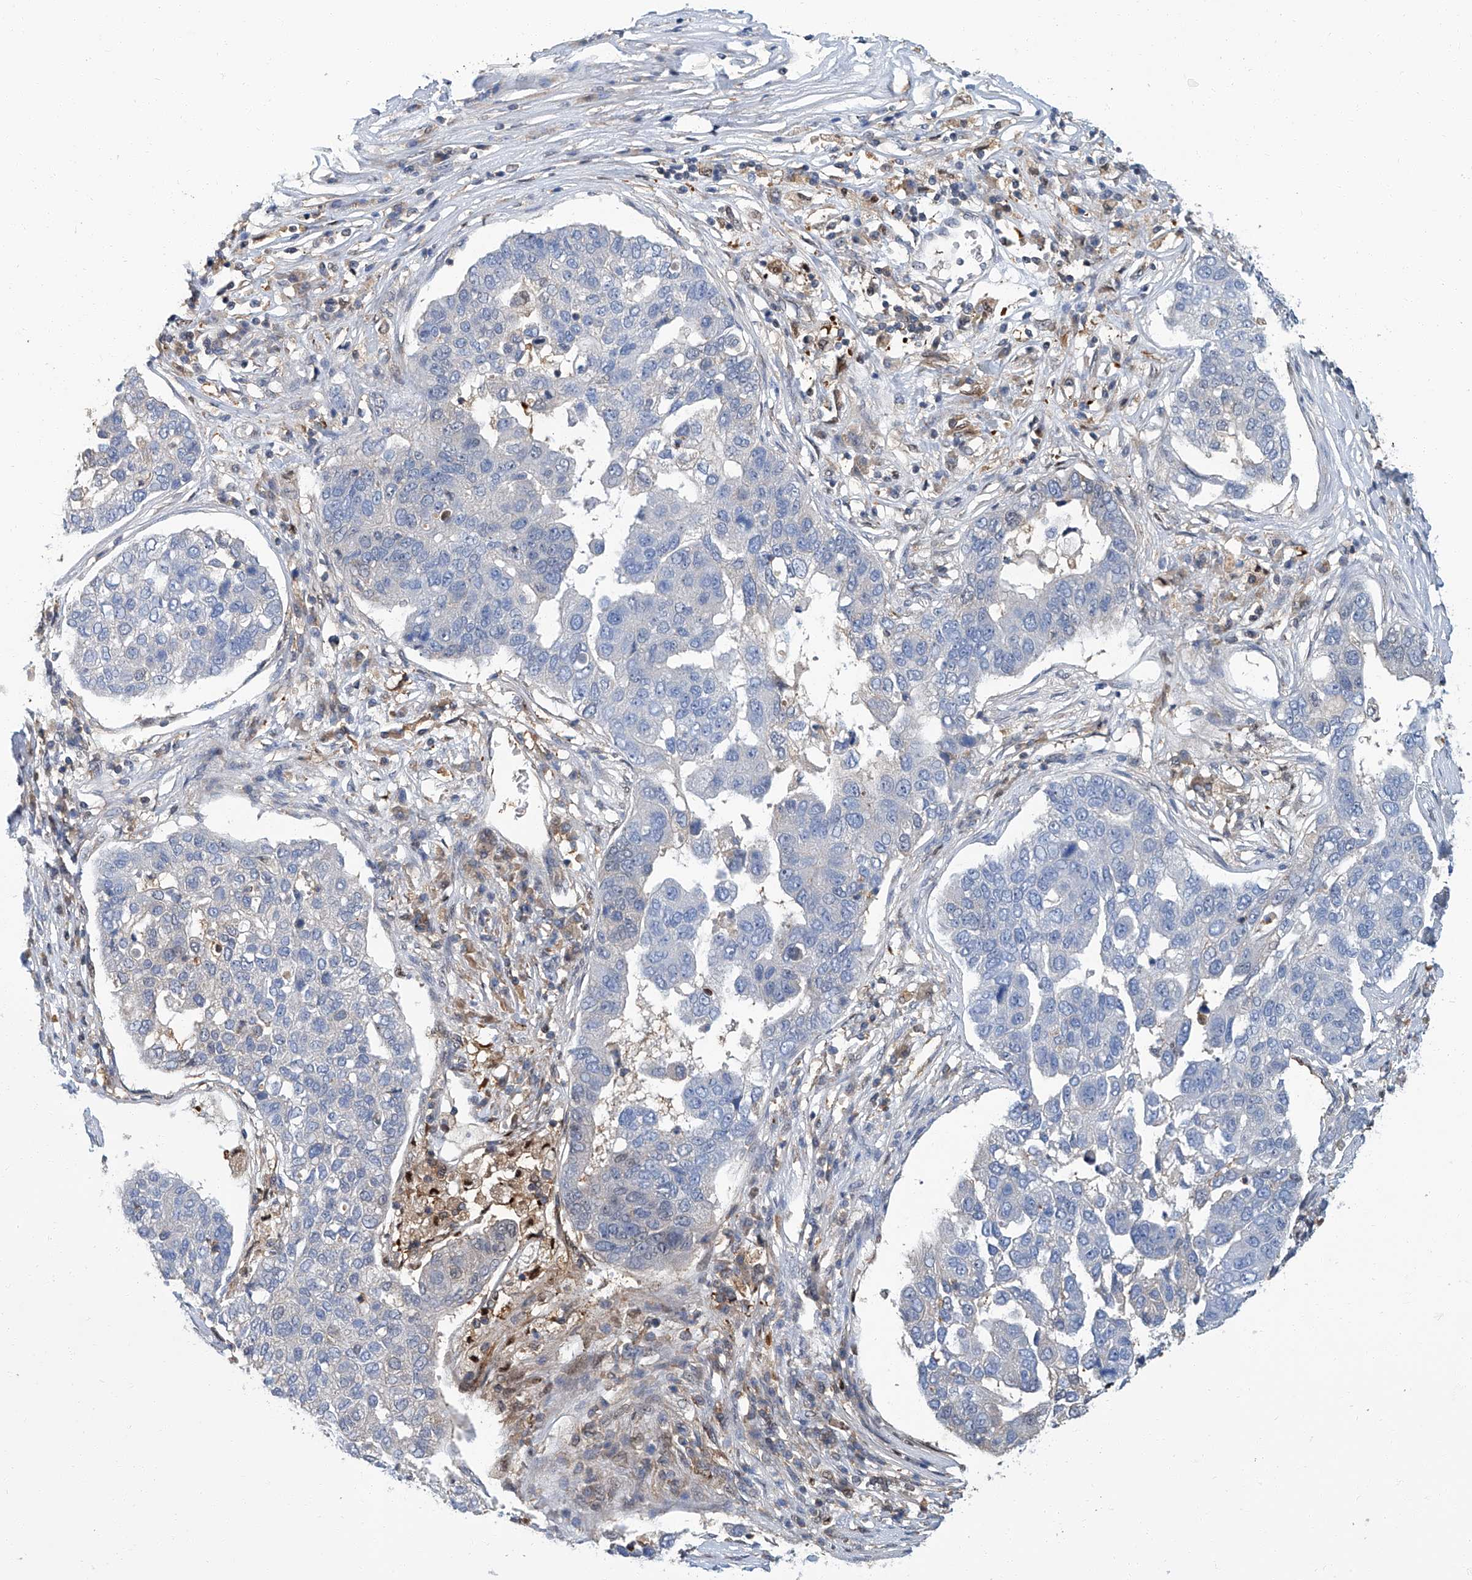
{"staining": {"intensity": "negative", "quantity": "none", "location": "none"}, "tissue": "pancreatic cancer", "cell_type": "Tumor cells", "image_type": "cancer", "snomed": [{"axis": "morphology", "description": "Adenocarcinoma, NOS"}, {"axis": "topography", "description": "Pancreas"}], "caption": "High magnification brightfield microscopy of pancreatic cancer stained with DAB (3,3'-diaminobenzidine) (brown) and counterstained with hematoxylin (blue): tumor cells show no significant expression.", "gene": "PSMB10", "patient": {"sex": "female", "age": 61}}